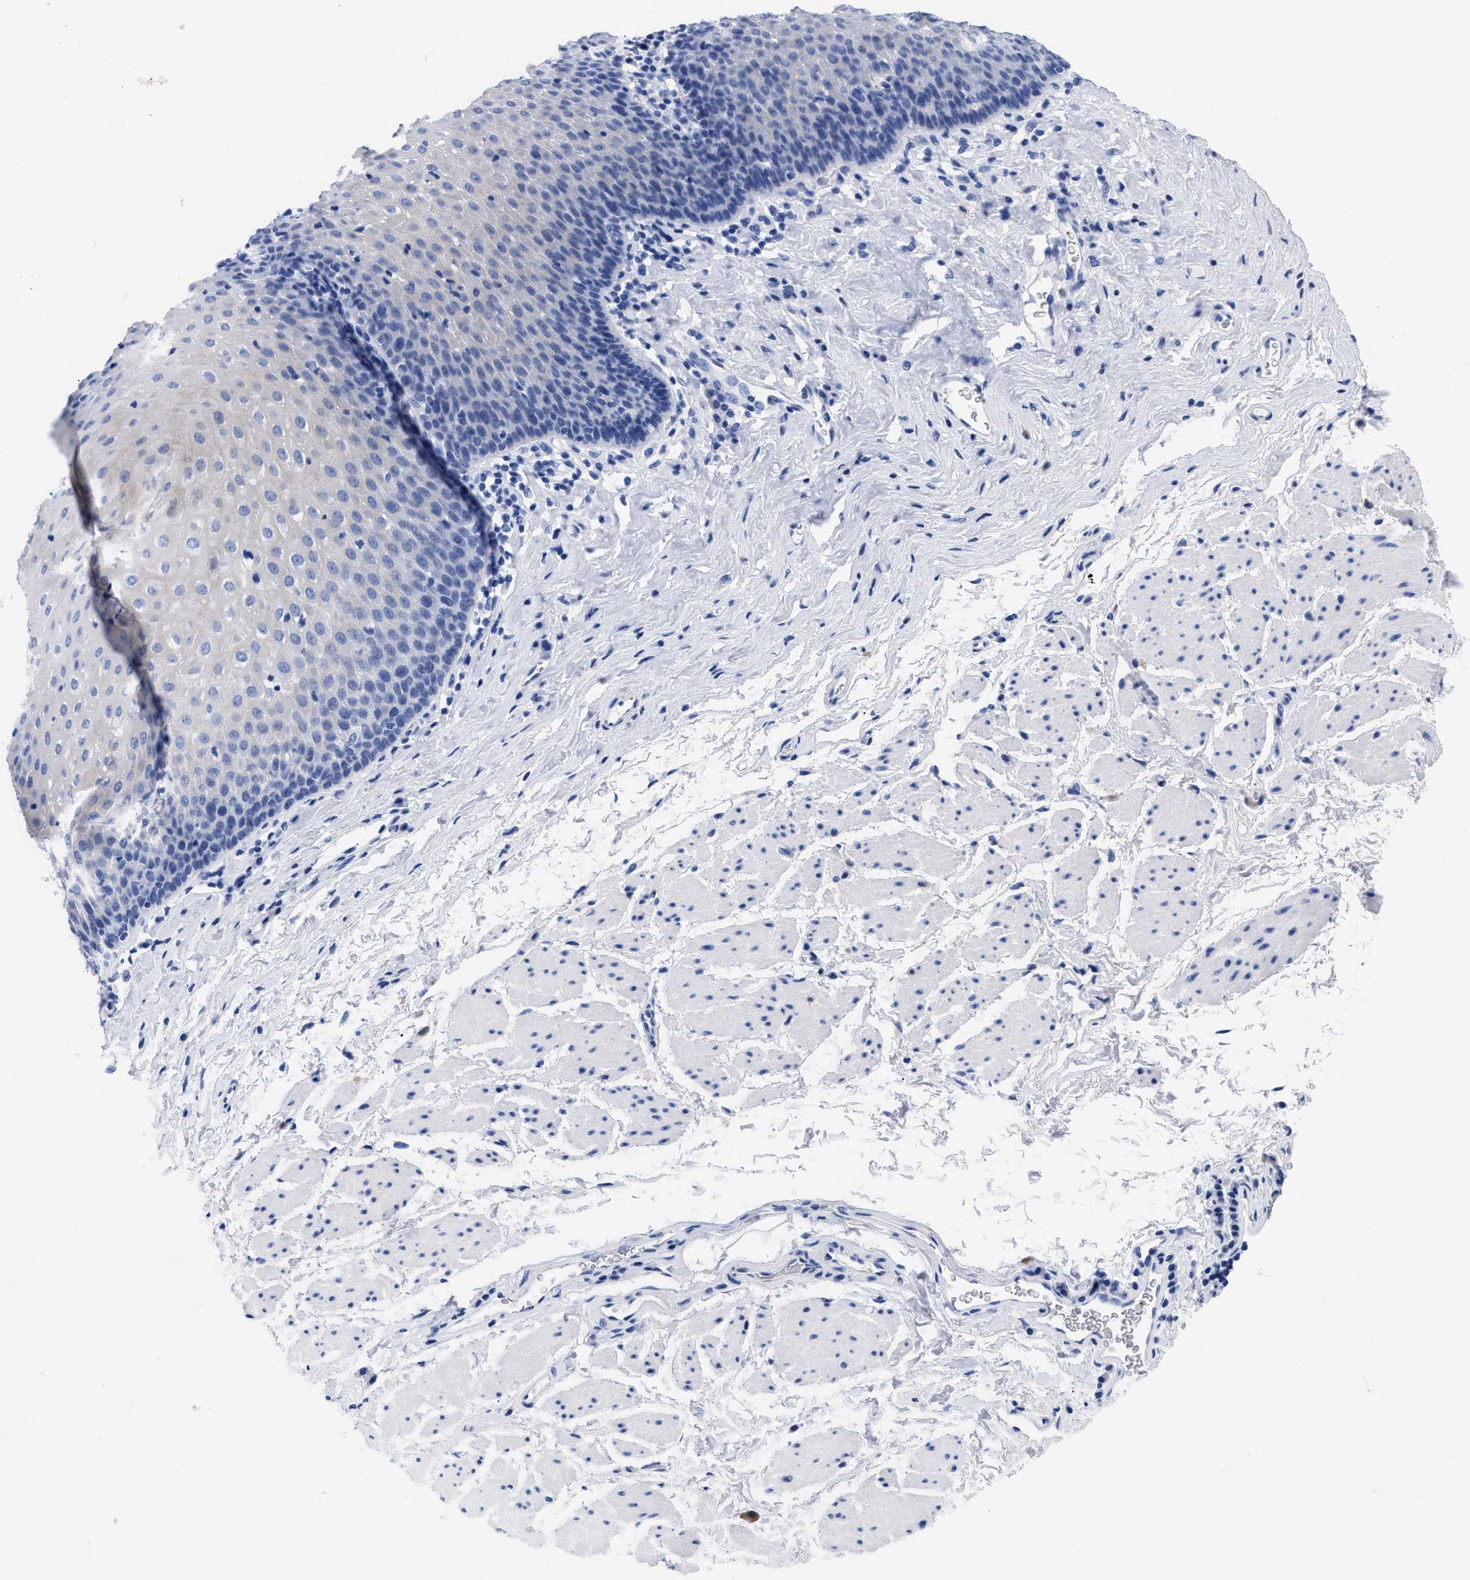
{"staining": {"intensity": "negative", "quantity": "none", "location": "none"}, "tissue": "esophagus", "cell_type": "Squamous epithelial cells", "image_type": "normal", "snomed": [{"axis": "morphology", "description": "Normal tissue, NOS"}, {"axis": "topography", "description": "Esophagus"}], "caption": "IHC micrograph of benign esophagus: human esophagus stained with DAB (3,3'-diaminobenzidine) exhibits no significant protein expression in squamous epithelial cells.", "gene": "TREML1", "patient": {"sex": "female", "age": 61}}